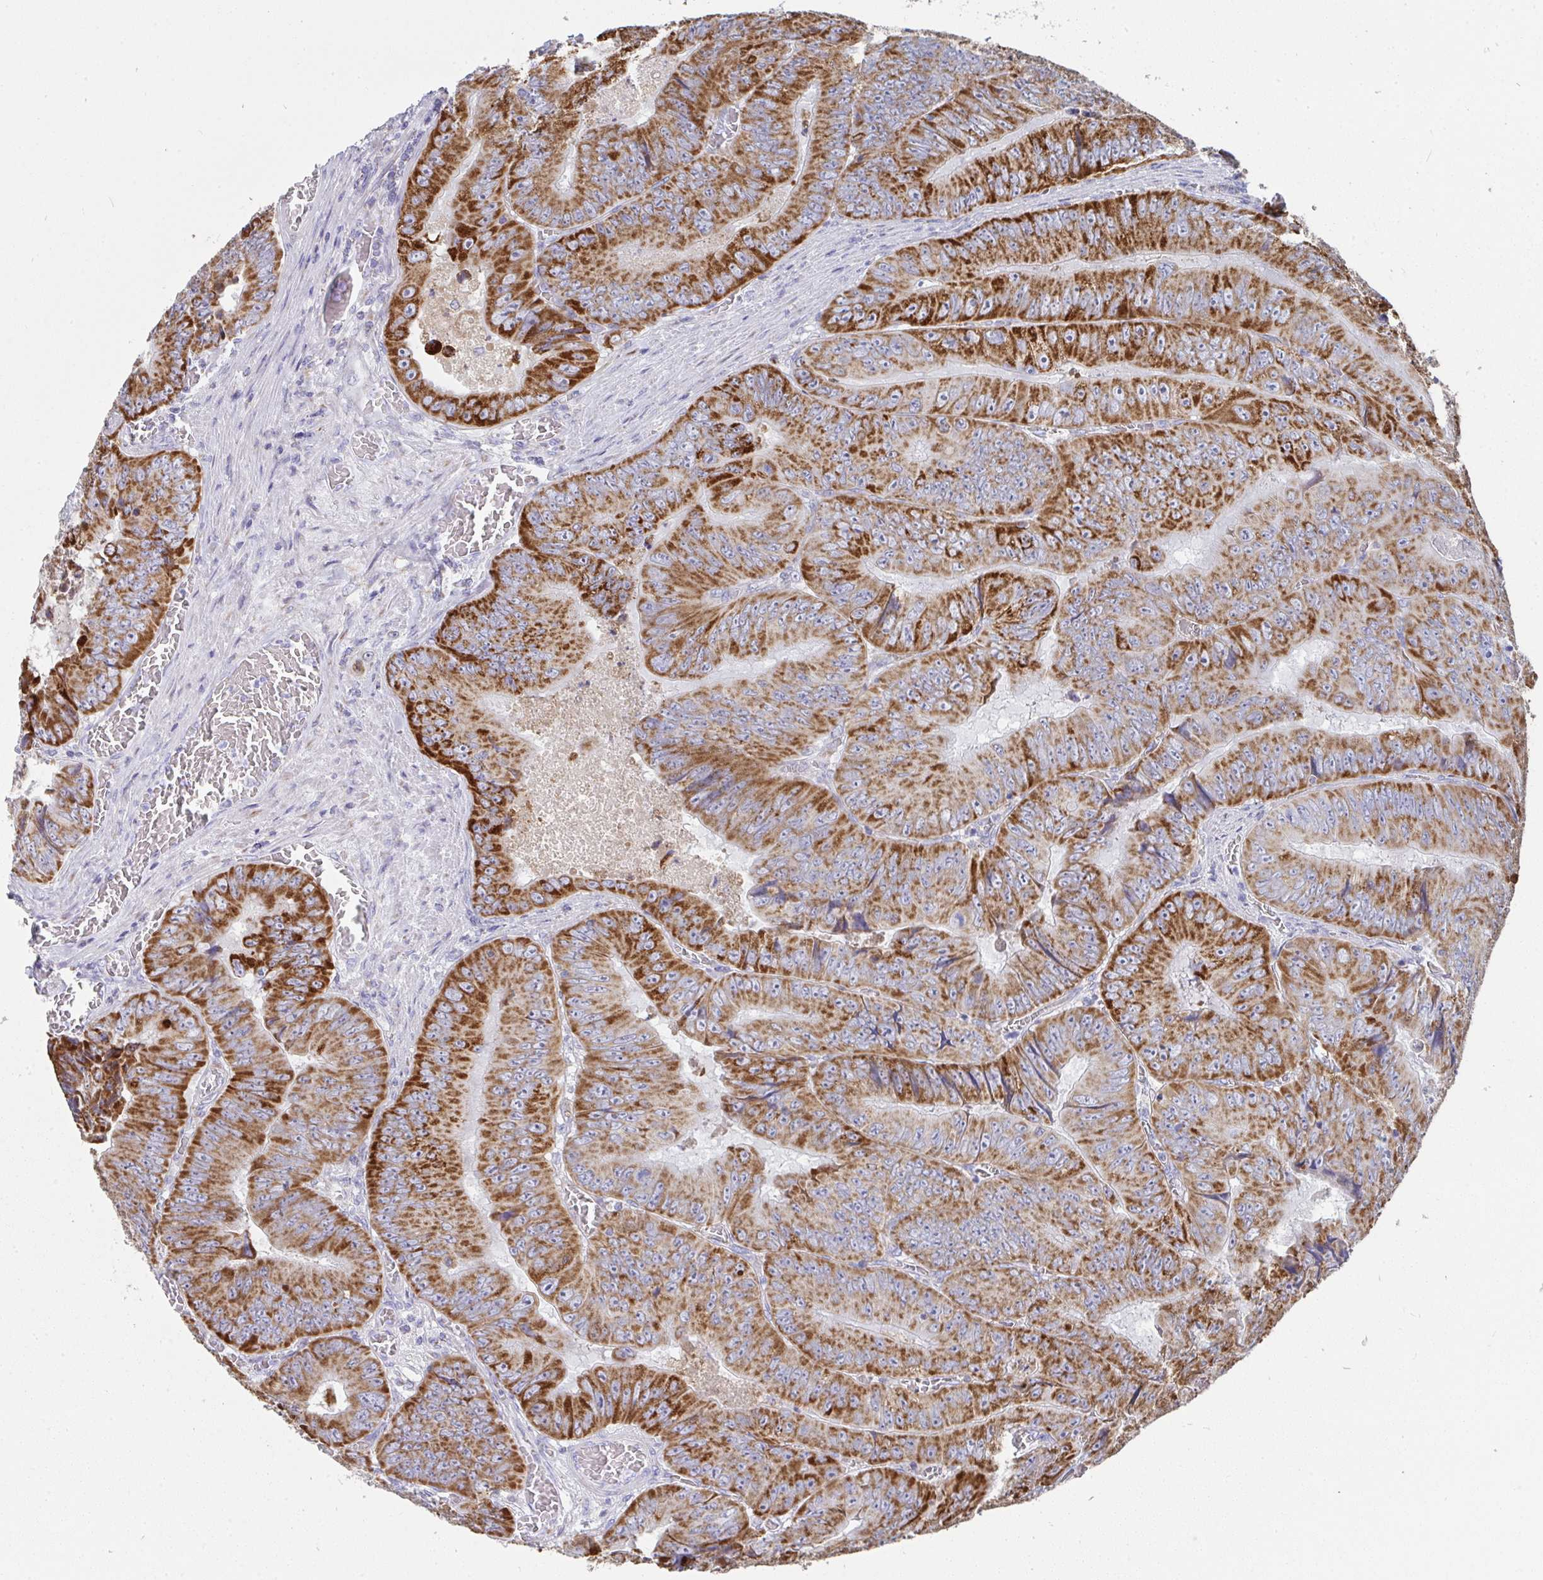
{"staining": {"intensity": "strong", "quantity": ">75%", "location": "cytoplasmic/membranous"}, "tissue": "colorectal cancer", "cell_type": "Tumor cells", "image_type": "cancer", "snomed": [{"axis": "morphology", "description": "Adenocarcinoma, NOS"}, {"axis": "topography", "description": "Colon"}], "caption": "IHC photomicrograph of neoplastic tissue: colorectal cancer (adenocarcinoma) stained using immunohistochemistry (IHC) demonstrates high levels of strong protein expression localized specifically in the cytoplasmic/membranous of tumor cells, appearing as a cytoplasmic/membranous brown color.", "gene": "AIFM1", "patient": {"sex": "female", "age": 84}}